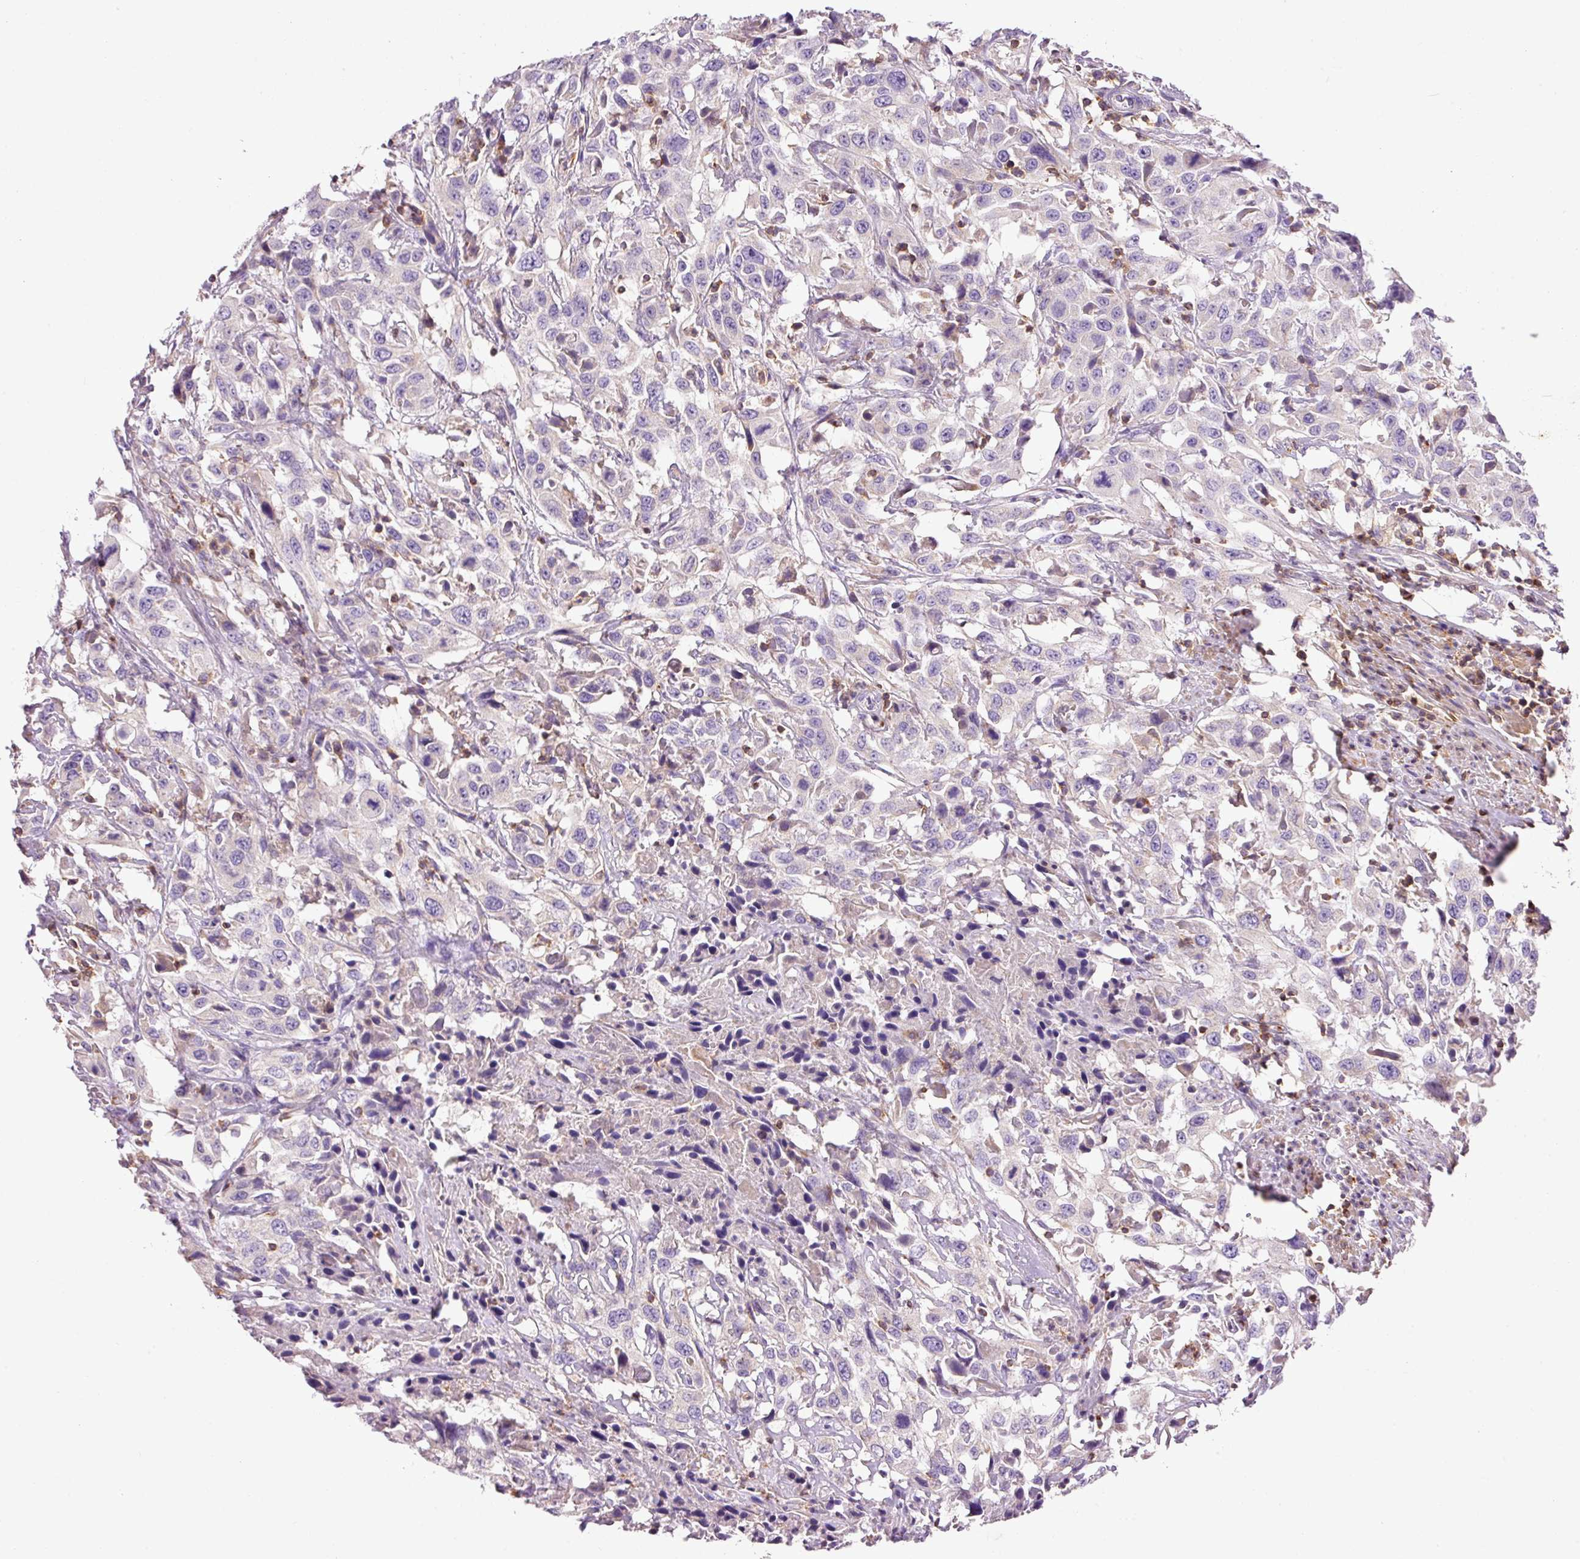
{"staining": {"intensity": "negative", "quantity": "none", "location": "none"}, "tissue": "urothelial cancer", "cell_type": "Tumor cells", "image_type": "cancer", "snomed": [{"axis": "morphology", "description": "Urothelial carcinoma, High grade"}, {"axis": "topography", "description": "Urinary bladder"}], "caption": "Tumor cells show no significant staining in urothelial cancer.", "gene": "IMMT", "patient": {"sex": "male", "age": 61}}